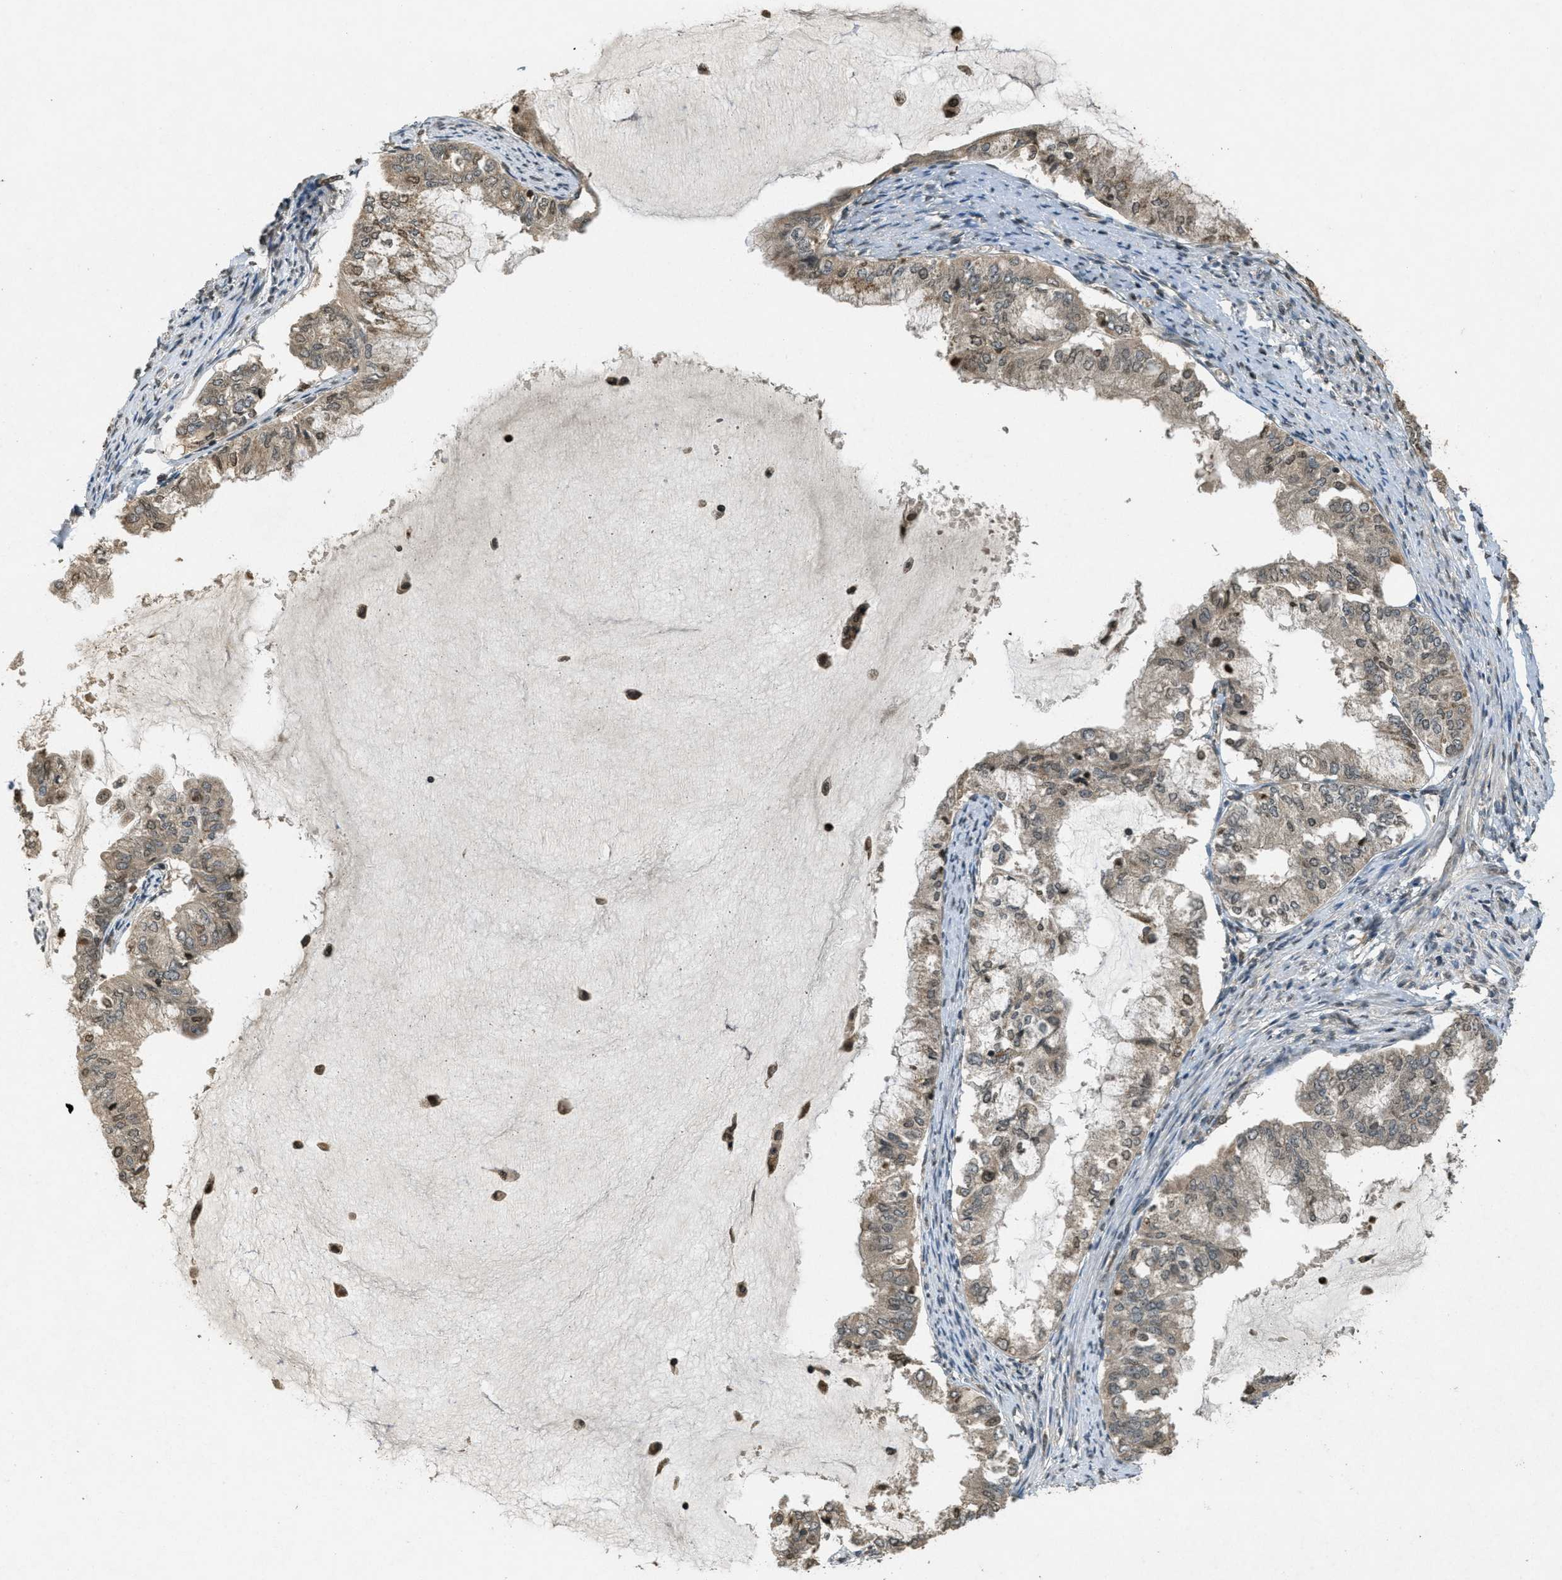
{"staining": {"intensity": "weak", "quantity": ">75%", "location": "cytoplasmic/membranous"}, "tissue": "endometrial cancer", "cell_type": "Tumor cells", "image_type": "cancer", "snomed": [{"axis": "morphology", "description": "Adenocarcinoma, NOS"}, {"axis": "topography", "description": "Endometrium"}], "caption": "Brown immunohistochemical staining in human adenocarcinoma (endometrial) shows weak cytoplasmic/membranous expression in approximately >75% of tumor cells.", "gene": "ATG7", "patient": {"sex": "female", "age": 86}}